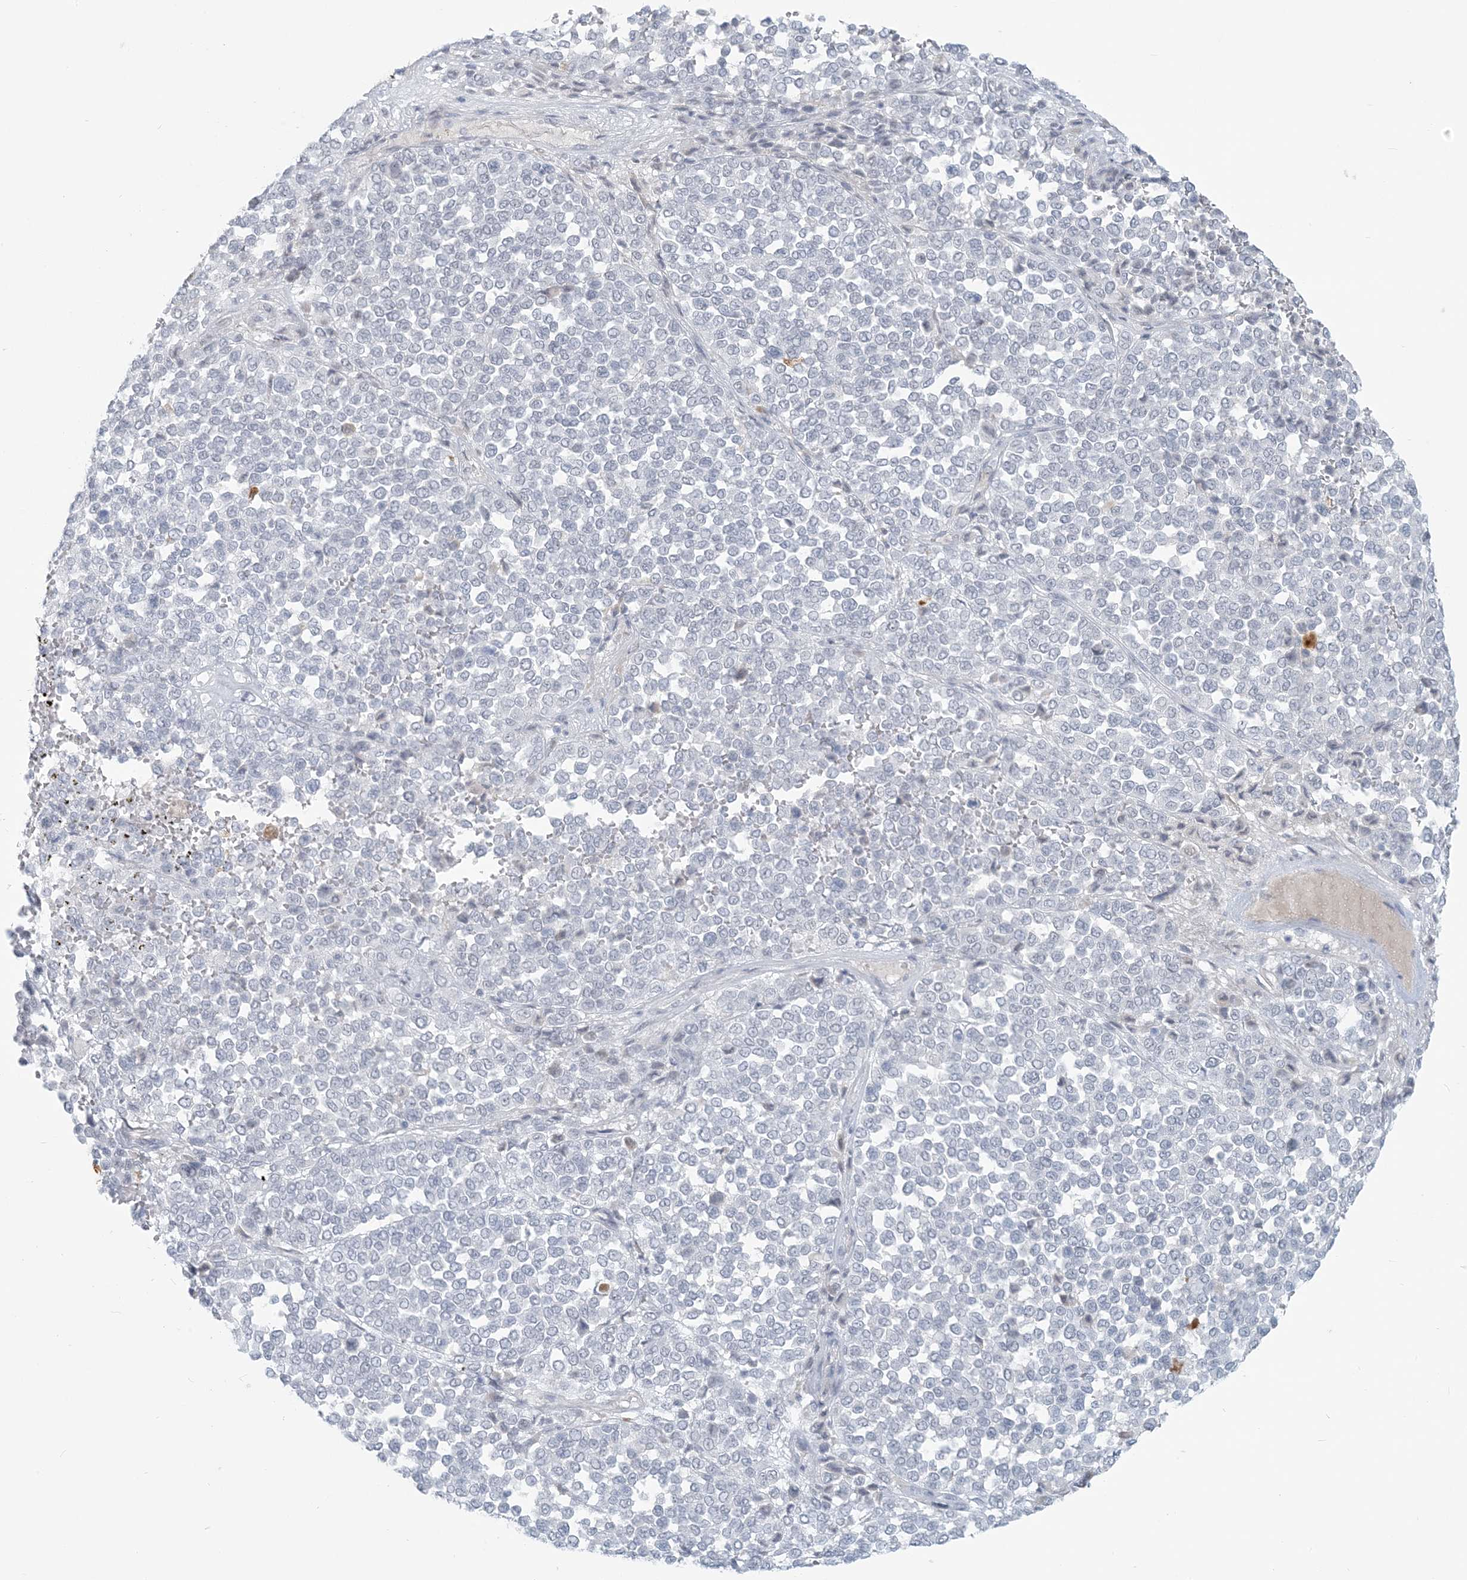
{"staining": {"intensity": "negative", "quantity": "none", "location": "none"}, "tissue": "melanoma", "cell_type": "Tumor cells", "image_type": "cancer", "snomed": [{"axis": "morphology", "description": "Malignant melanoma, Metastatic site"}, {"axis": "topography", "description": "Pancreas"}], "caption": "The immunohistochemistry image has no significant positivity in tumor cells of melanoma tissue.", "gene": "SCML1", "patient": {"sex": "female", "age": 30}}